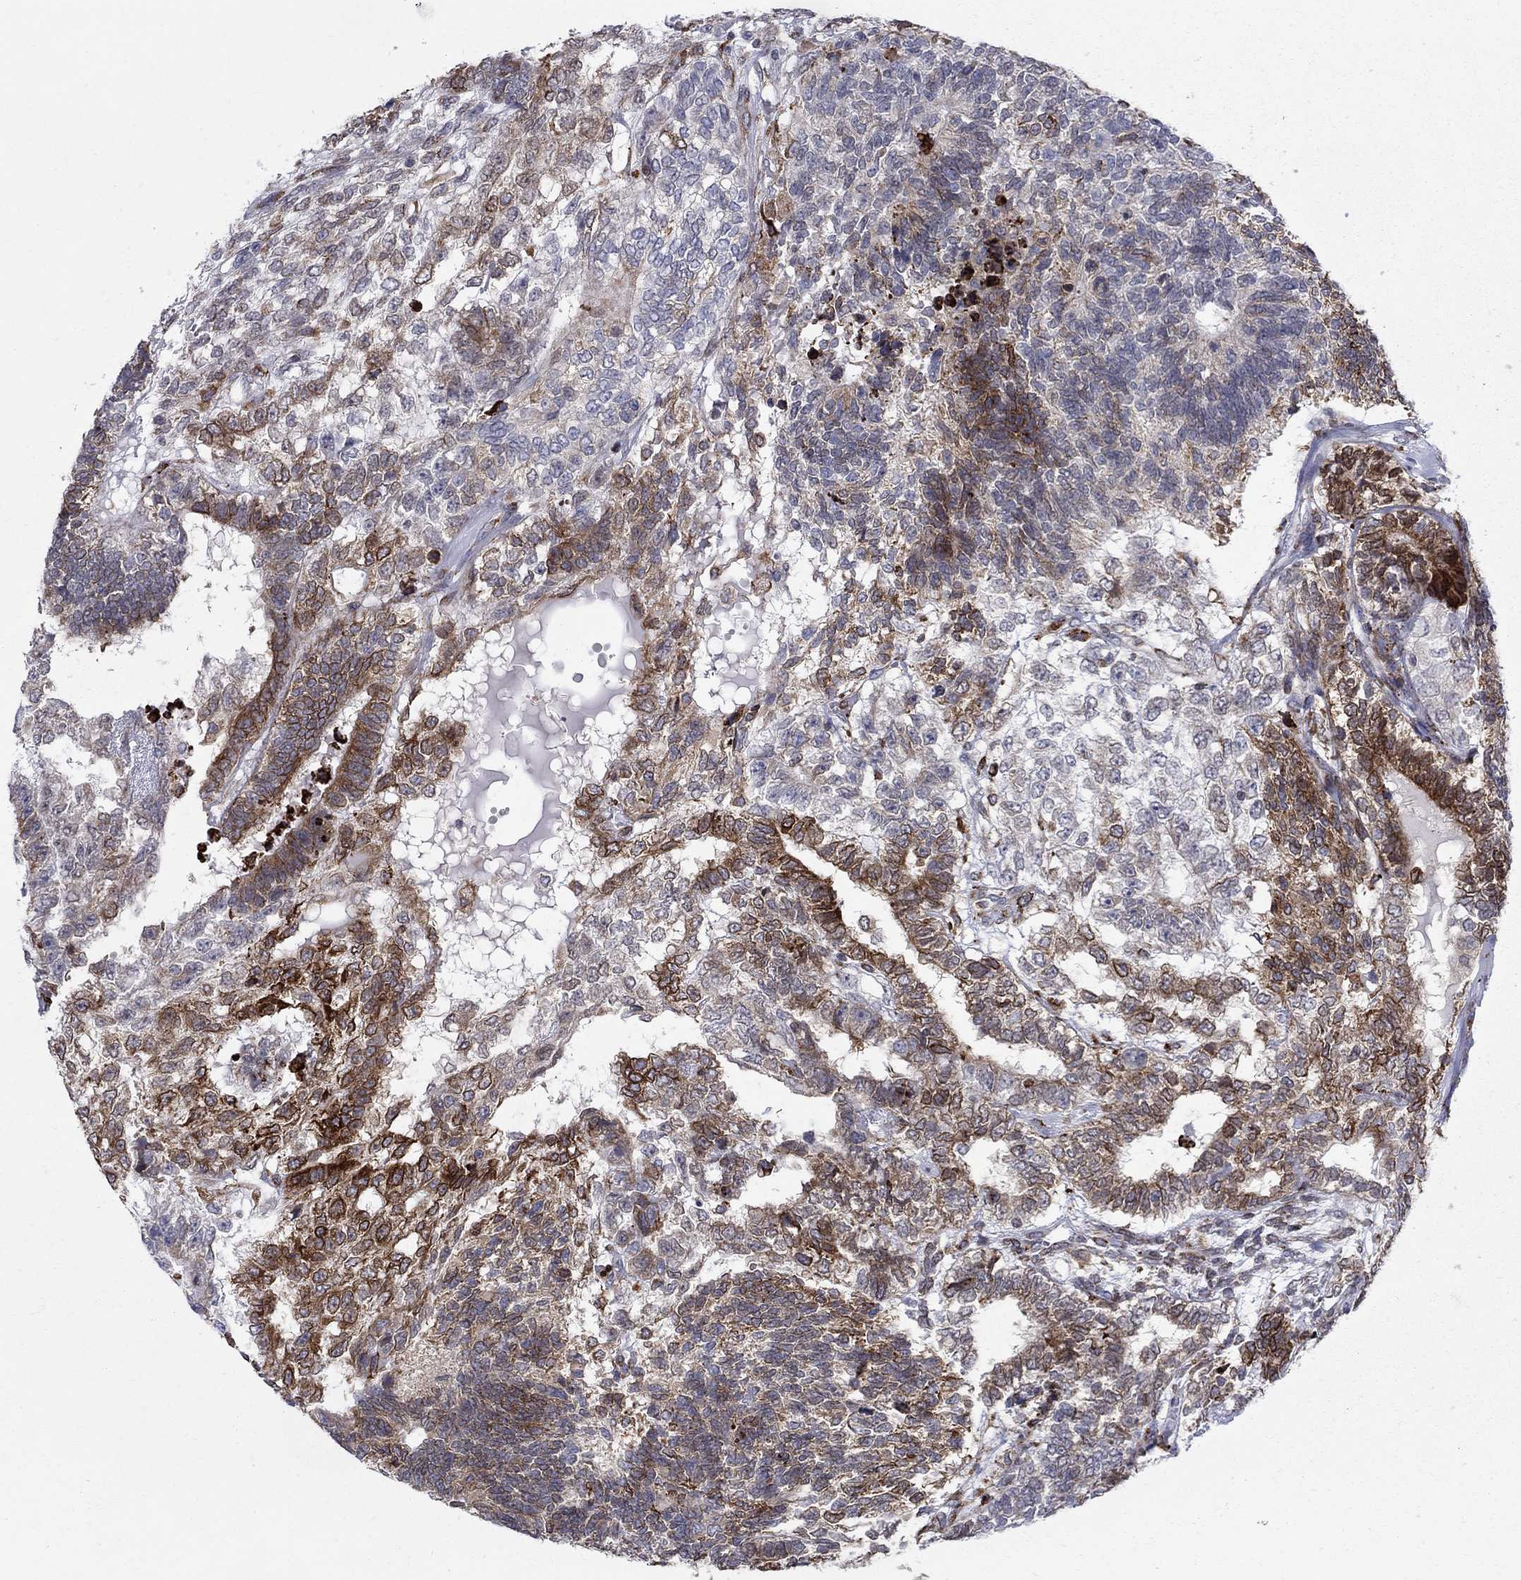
{"staining": {"intensity": "strong", "quantity": "25%-75%", "location": "cytoplasmic/membranous,nuclear"}, "tissue": "testis cancer", "cell_type": "Tumor cells", "image_type": "cancer", "snomed": [{"axis": "morphology", "description": "Seminoma, NOS"}, {"axis": "morphology", "description": "Carcinoma, Embryonal, NOS"}, {"axis": "topography", "description": "Testis"}], "caption": "Tumor cells exhibit high levels of strong cytoplasmic/membranous and nuclear staining in approximately 25%-75% of cells in testis cancer.", "gene": "CAB39L", "patient": {"sex": "male", "age": 41}}